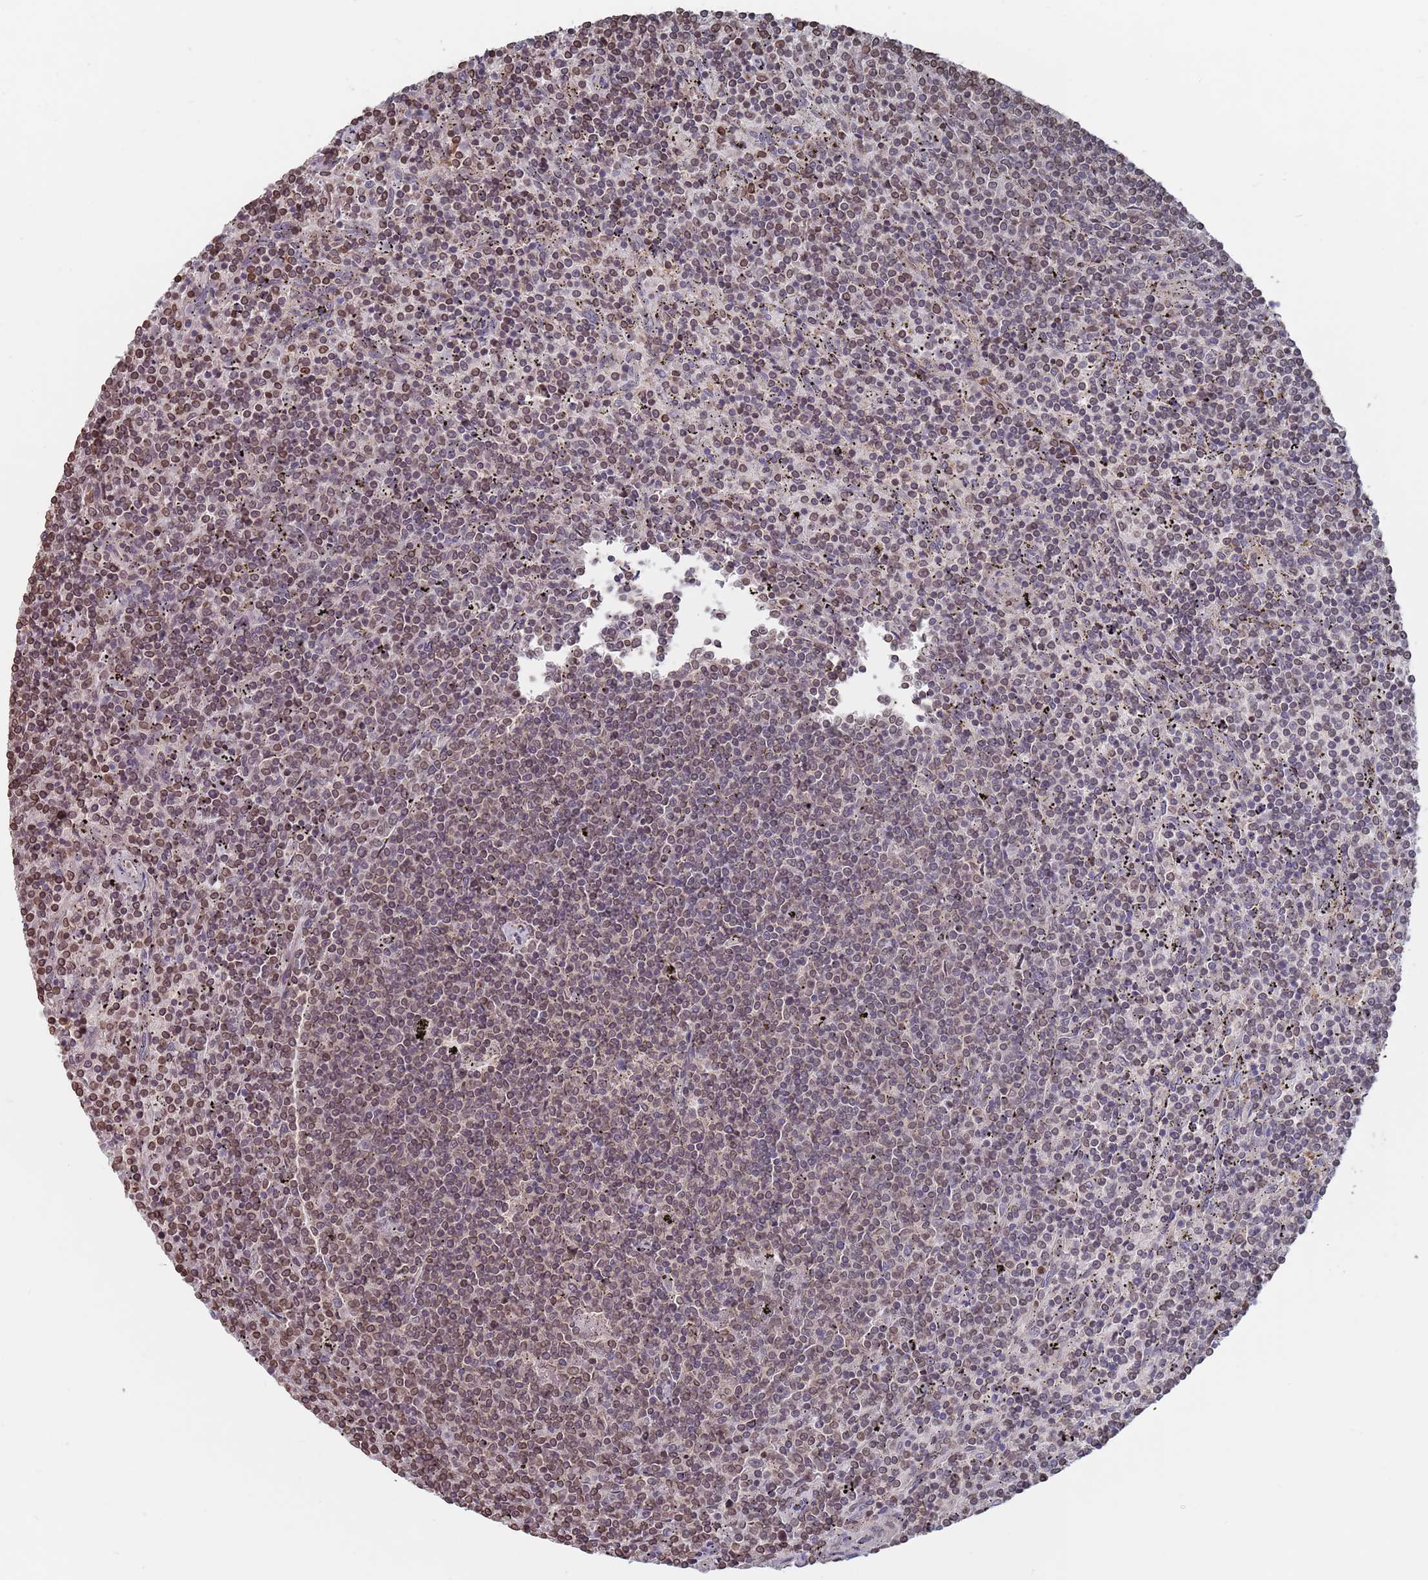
{"staining": {"intensity": "moderate", "quantity": "<25%", "location": "nuclear"}, "tissue": "lymphoma", "cell_type": "Tumor cells", "image_type": "cancer", "snomed": [{"axis": "morphology", "description": "Malignant lymphoma, non-Hodgkin's type, Low grade"}, {"axis": "topography", "description": "Spleen"}], "caption": "Immunohistochemical staining of lymphoma shows low levels of moderate nuclear expression in approximately <25% of tumor cells.", "gene": "SDHAF3", "patient": {"sex": "female", "age": 50}}